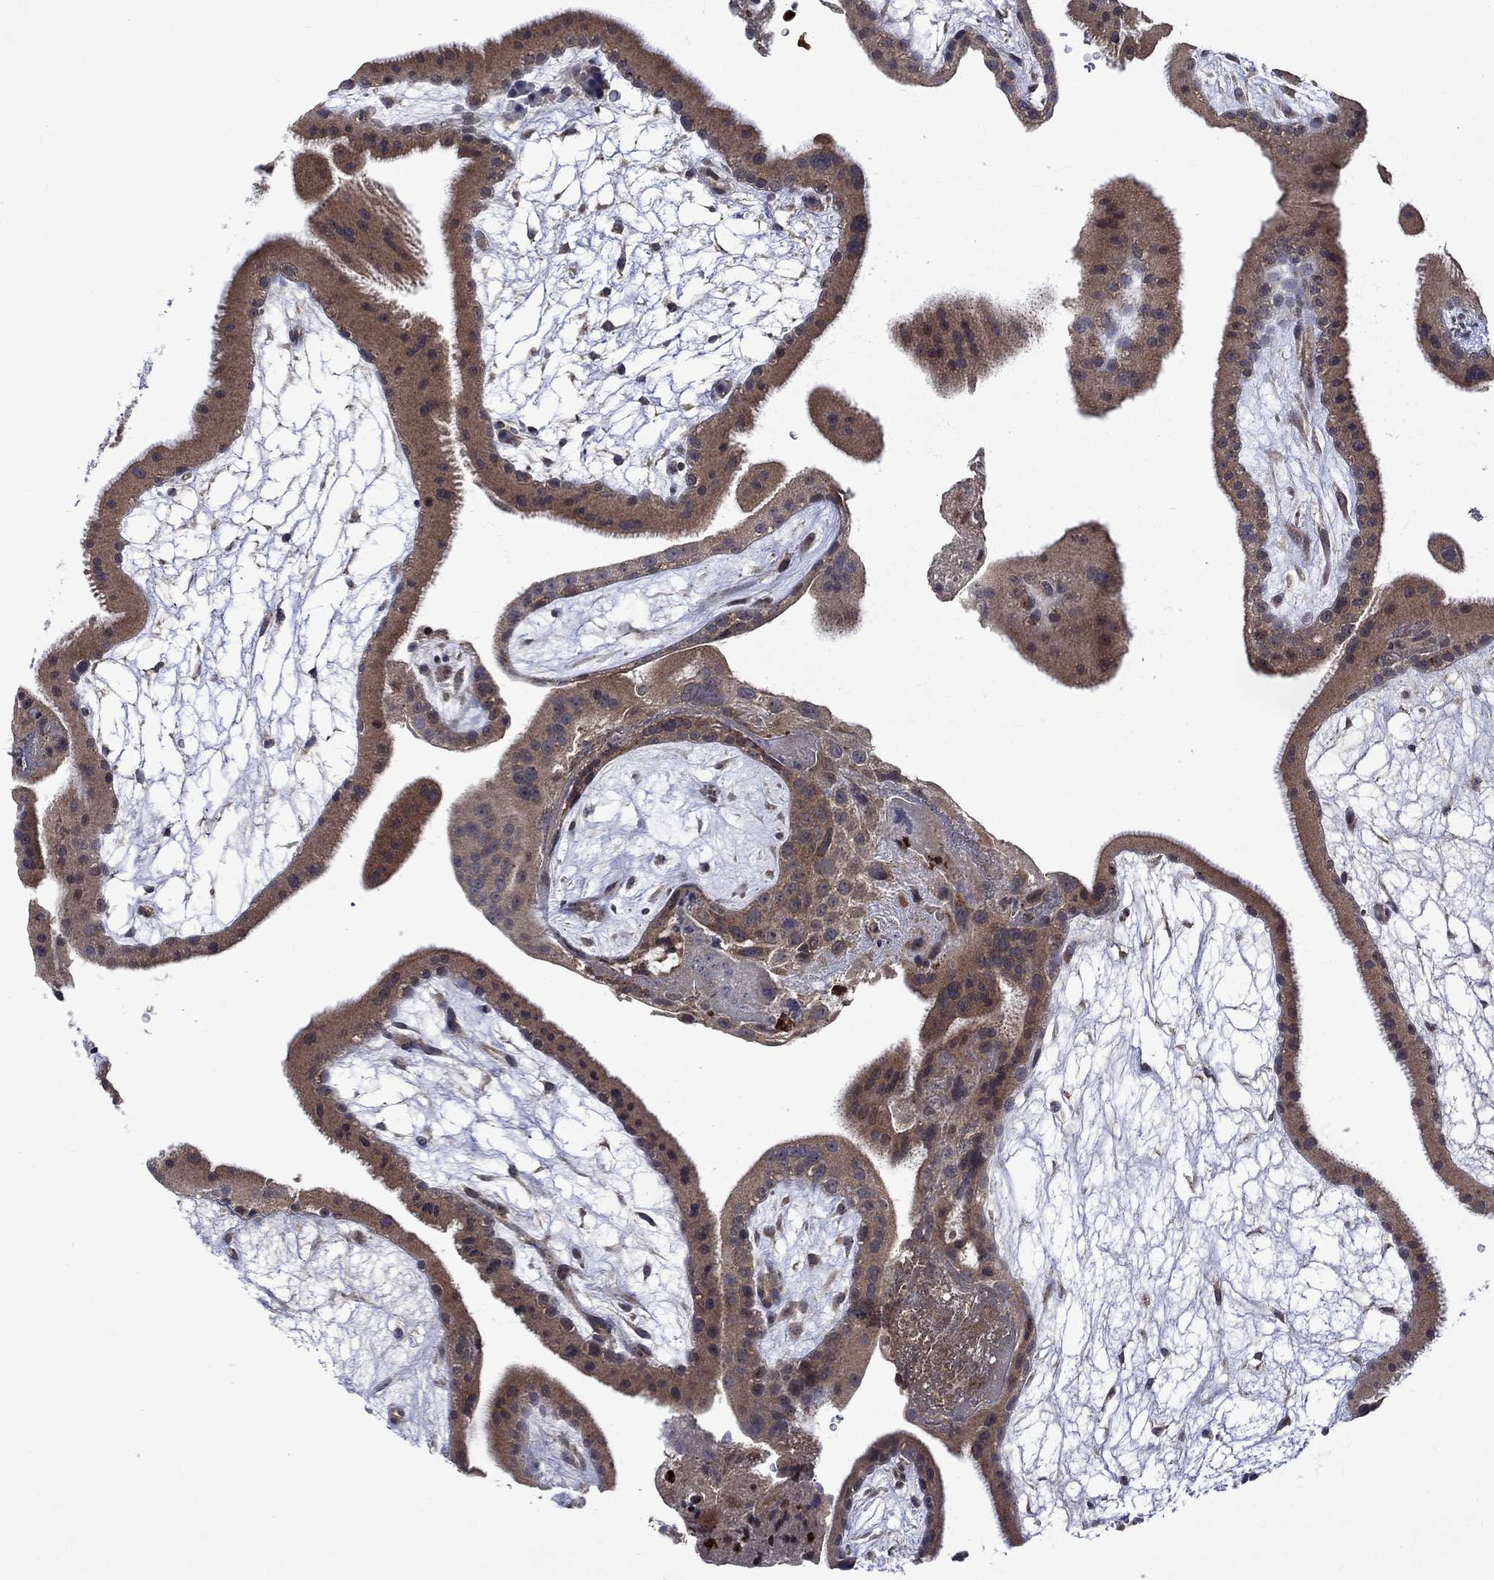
{"staining": {"intensity": "weak", "quantity": ">75%", "location": "cytoplasmic/membranous"}, "tissue": "placenta", "cell_type": "Decidual cells", "image_type": "normal", "snomed": [{"axis": "morphology", "description": "Normal tissue, NOS"}, {"axis": "topography", "description": "Placenta"}], "caption": "The photomicrograph exhibits a brown stain indicating the presence of a protein in the cytoplasmic/membranous of decidual cells in placenta.", "gene": "TMEM33", "patient": {"sex": "female", "age": 19}}